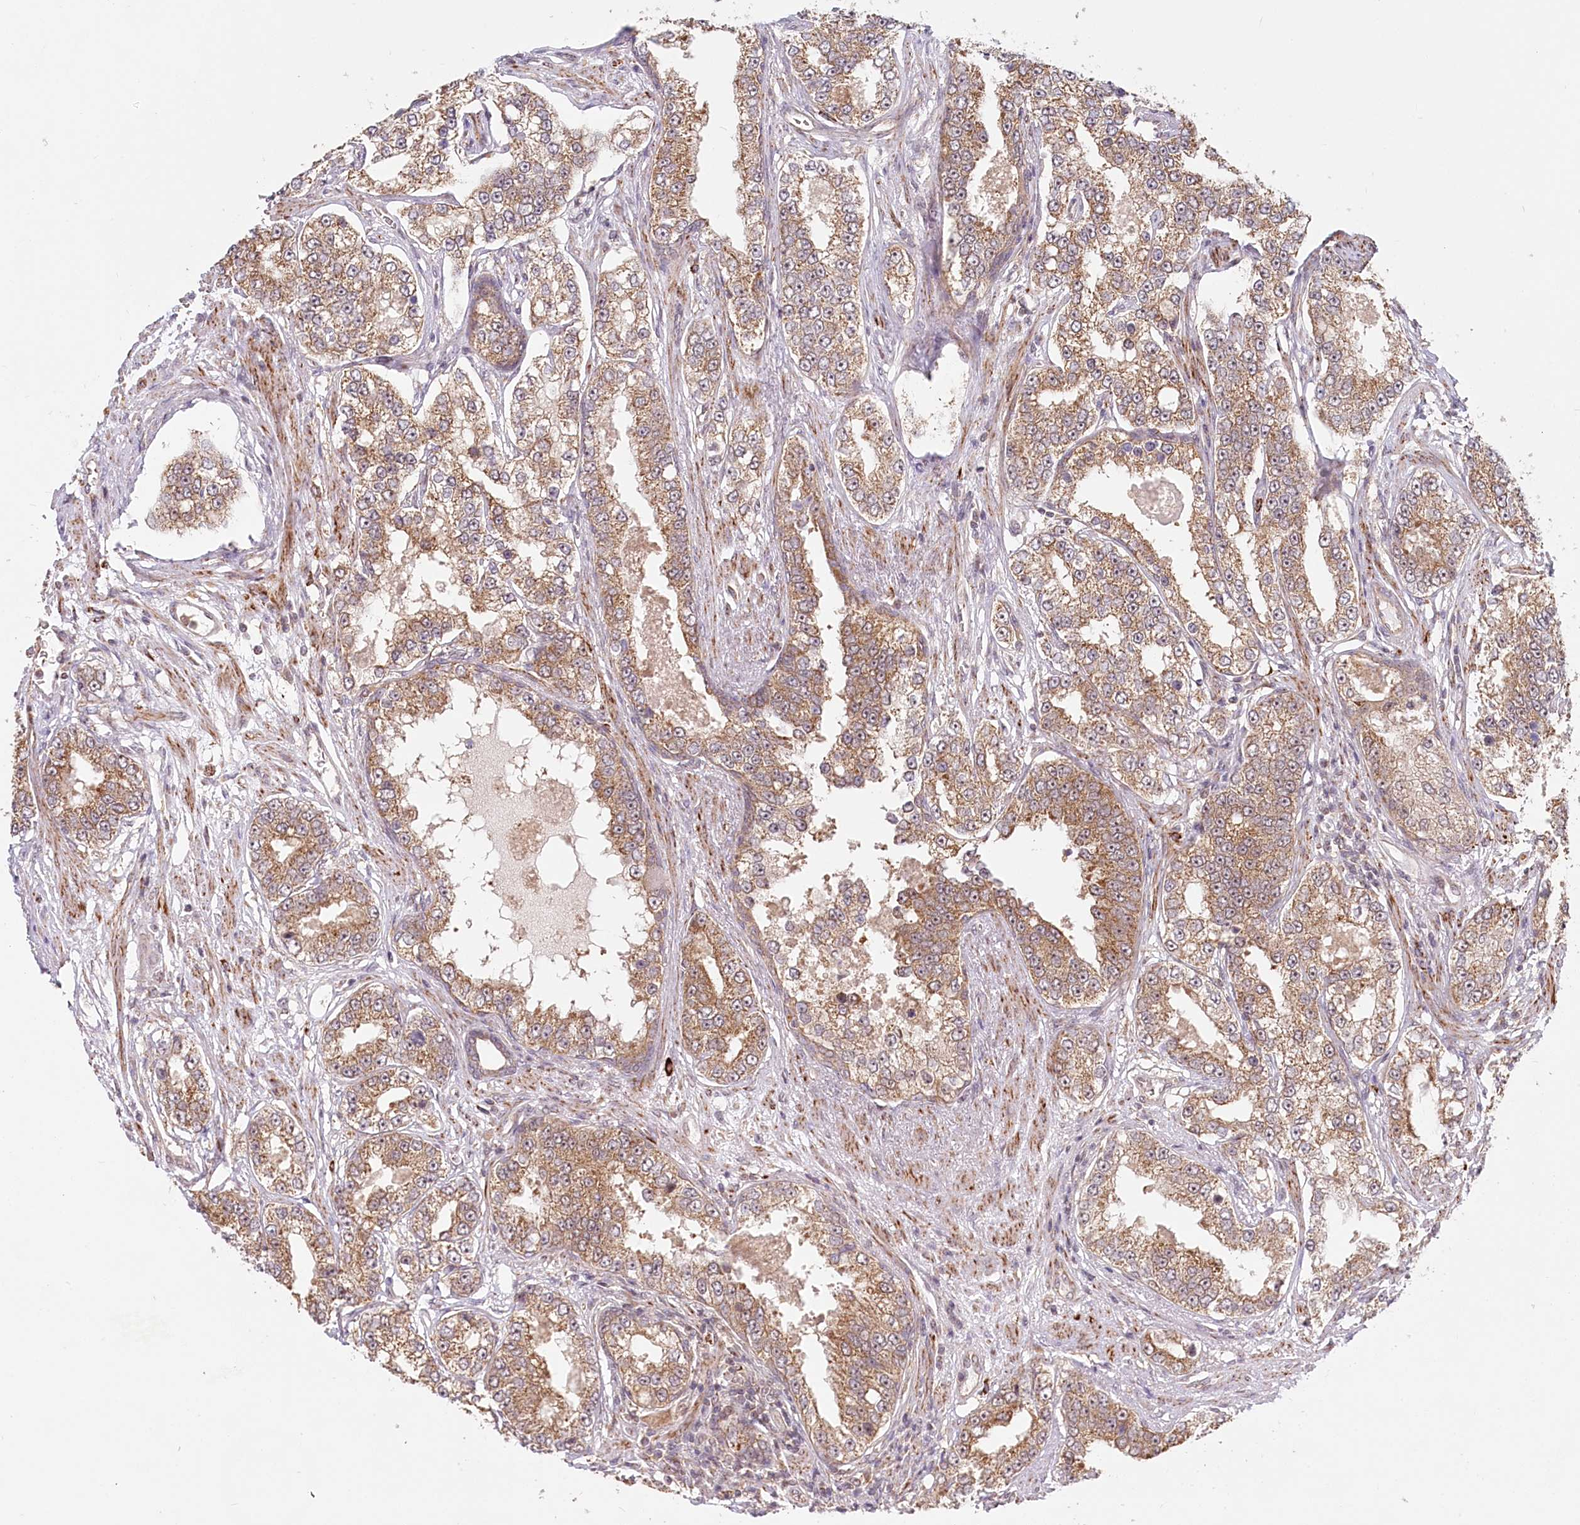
{"staining": {"intensity": "moderate", "quantity": ">75%", "location": "cytoplasmic/membranous"}, "tissue": "prostate cancer", "cell_type": "Tumor cells", "image_type": "cancer", "snomed": [{"axis": "morphology", "description": "Normal tissue, NOS"}, {"axis": "morphology", "description": "Adenocarcinoma, High grade"}, {"axis": "topography", "description": "Prostate"}], "caption": "Immunohistochemical staining of prostate high-grade adenocarcinoma reveals moderate cytoplasmic/membranous protein positivity in approximately >75% of tumor cells.", "gene": "RTN4IP1", "patient": {"sex": "male", "age": 83}}